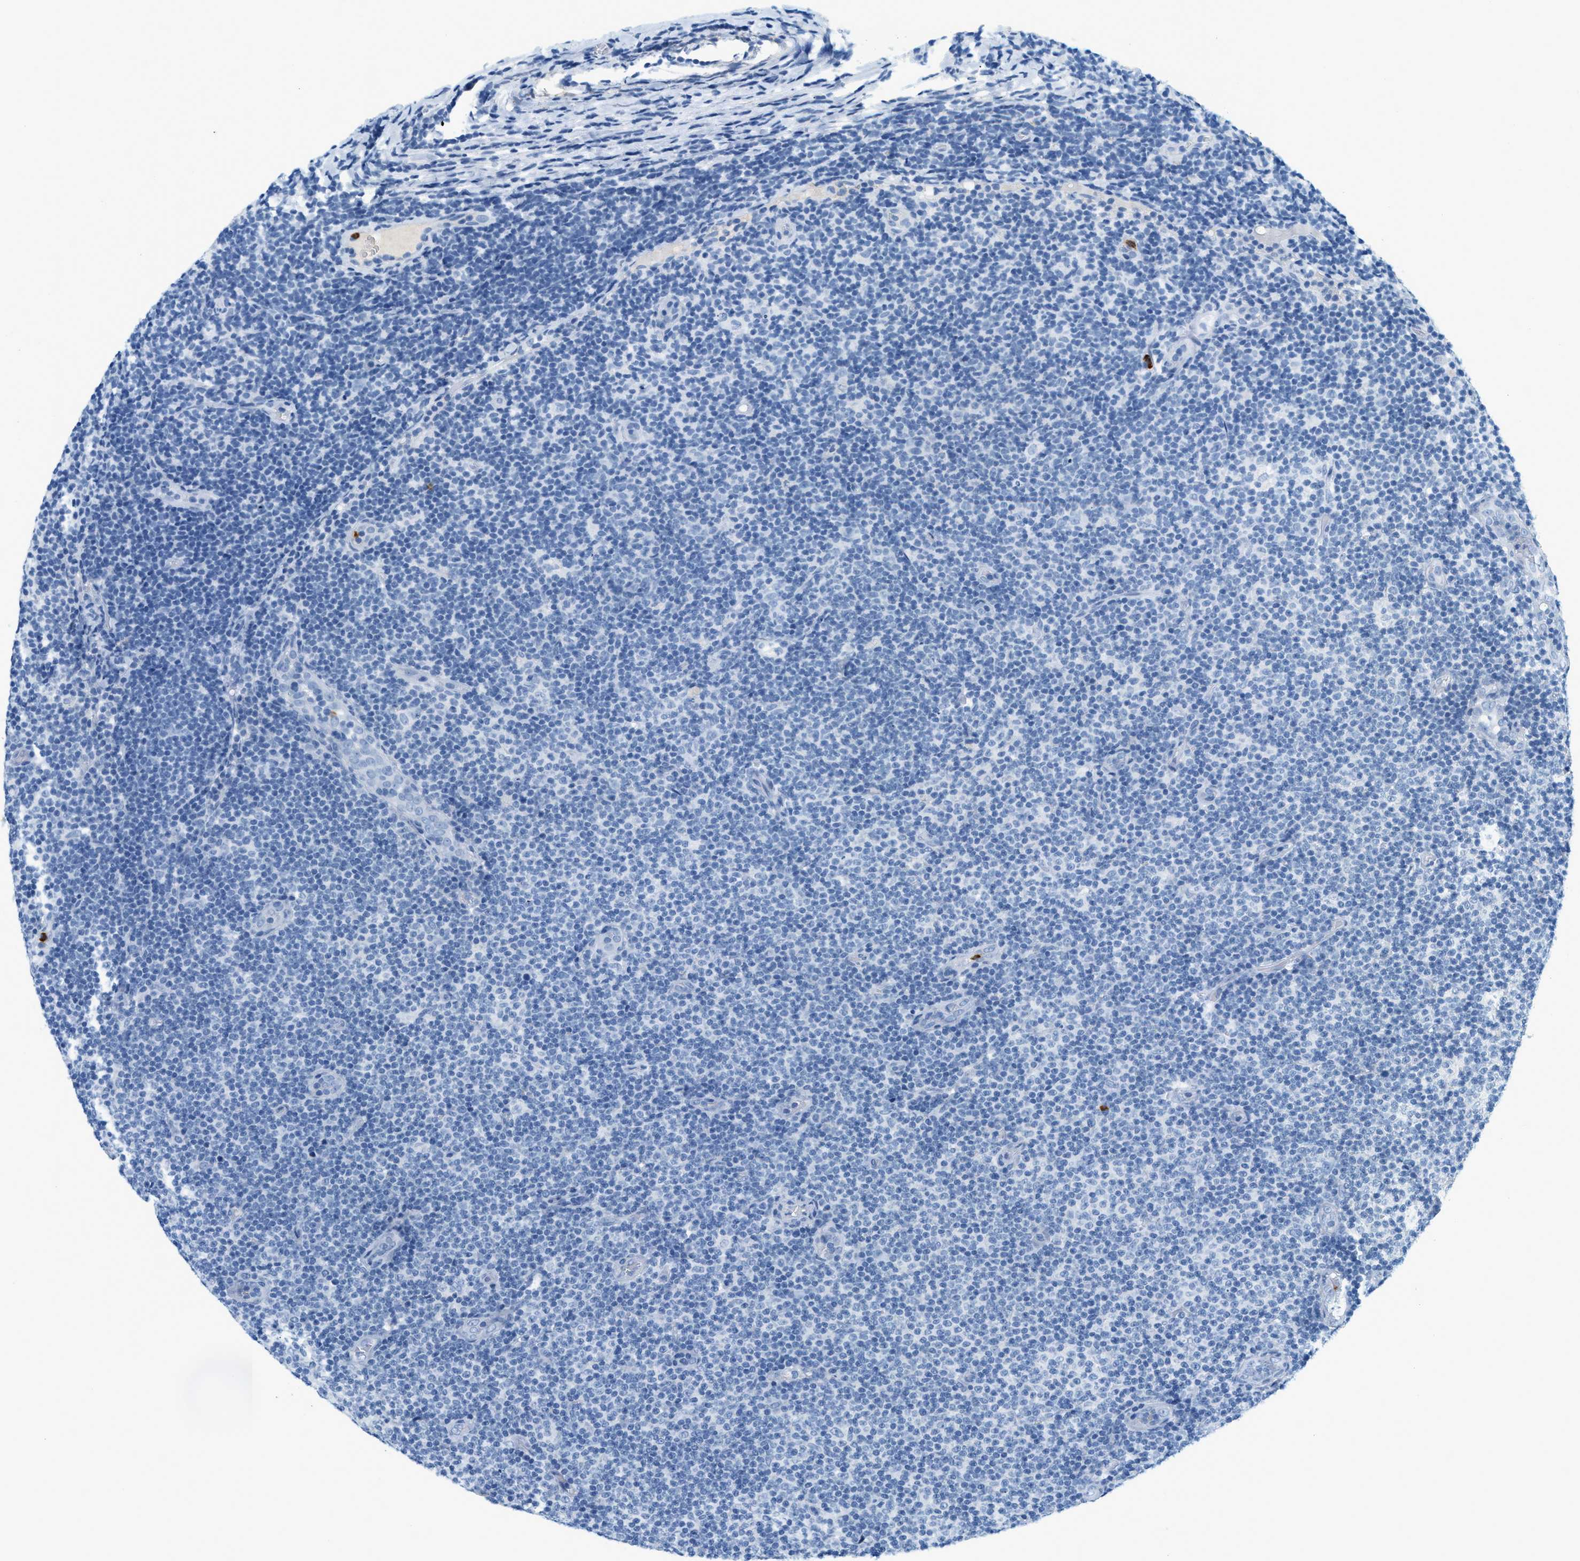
{"staining": {"intensity": "negative", "quantity": "none", "location": "none"}, "tissue": "lymphoma", "cell_type": "Tumor cells", "image_type": "cancer", "snomed": [{"axis": "morphology", "description": "Malignant lymphoma, non-Hodgkin's type, Low grade"}, {"axis": "topography", "description": "Lymph node"}], "caption": "Immunohistochemistry (IHC) photomicrograph of lymphoma stained for a protein (brown), which shows no positivity in tumor cells.", "gene": "LCN2", "patient": {"sex": "male", "age": 83}}